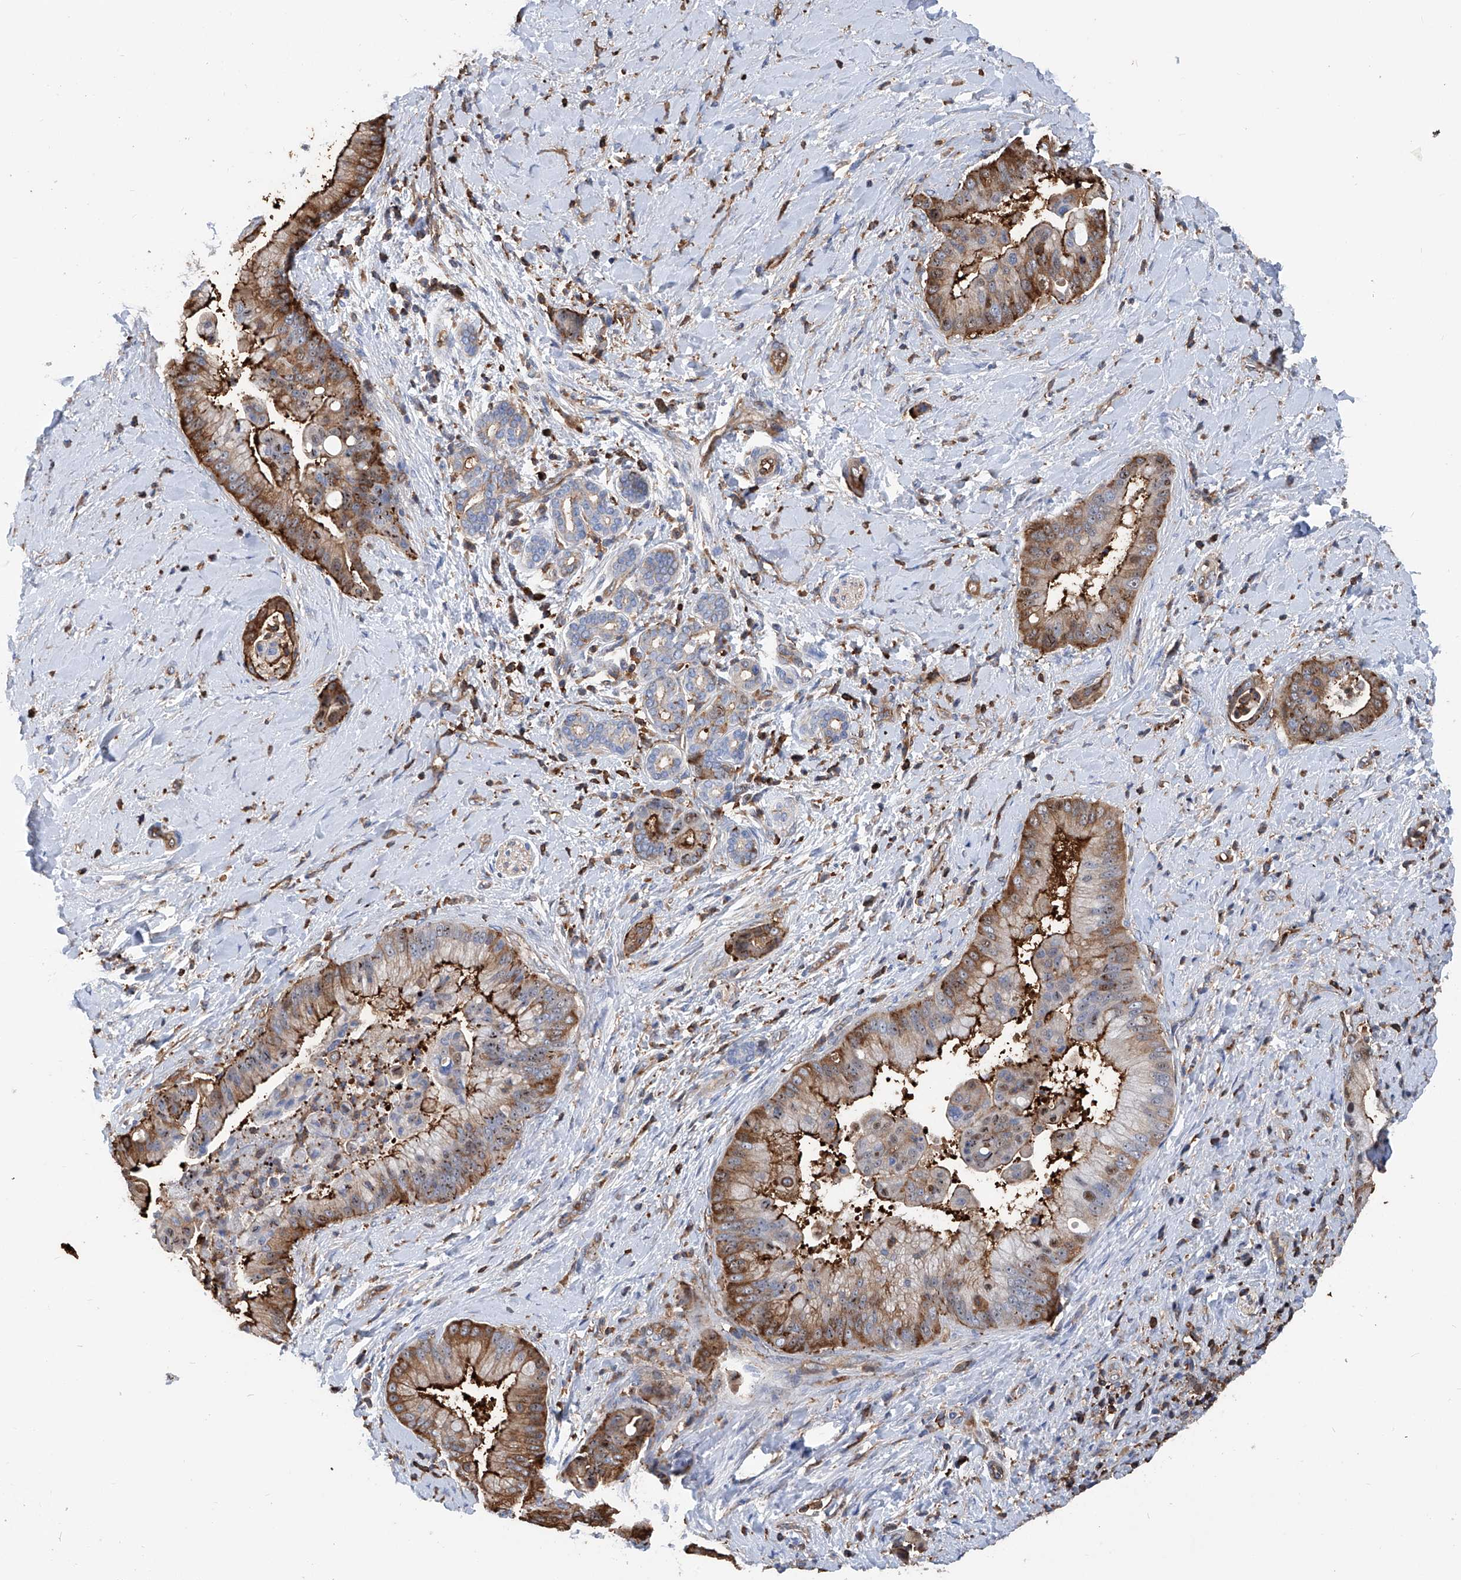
{"staining": {"intensity": "moderate", "quantity": ">75%", "location": "cytoplasmic/membranous,nuclear"}, "tissue": "liver cancer", "cell_type": "Tumor cells", "image_type": "cancer", "snomed": [{"axis": "morphology", "description": "Cholangiocarcinoma"}, {"axis": "topography", "description": "Liver"}], "caption": "Immunohistochemical staining of liver cancer (cholangiocarcinoma) shows moderate cytoplasmic/membranous and nuclear protein positivity in approximately >75% of tumor cells.", "gene": "ZNF484", "patient": {"sex": "female", "age": 54}}